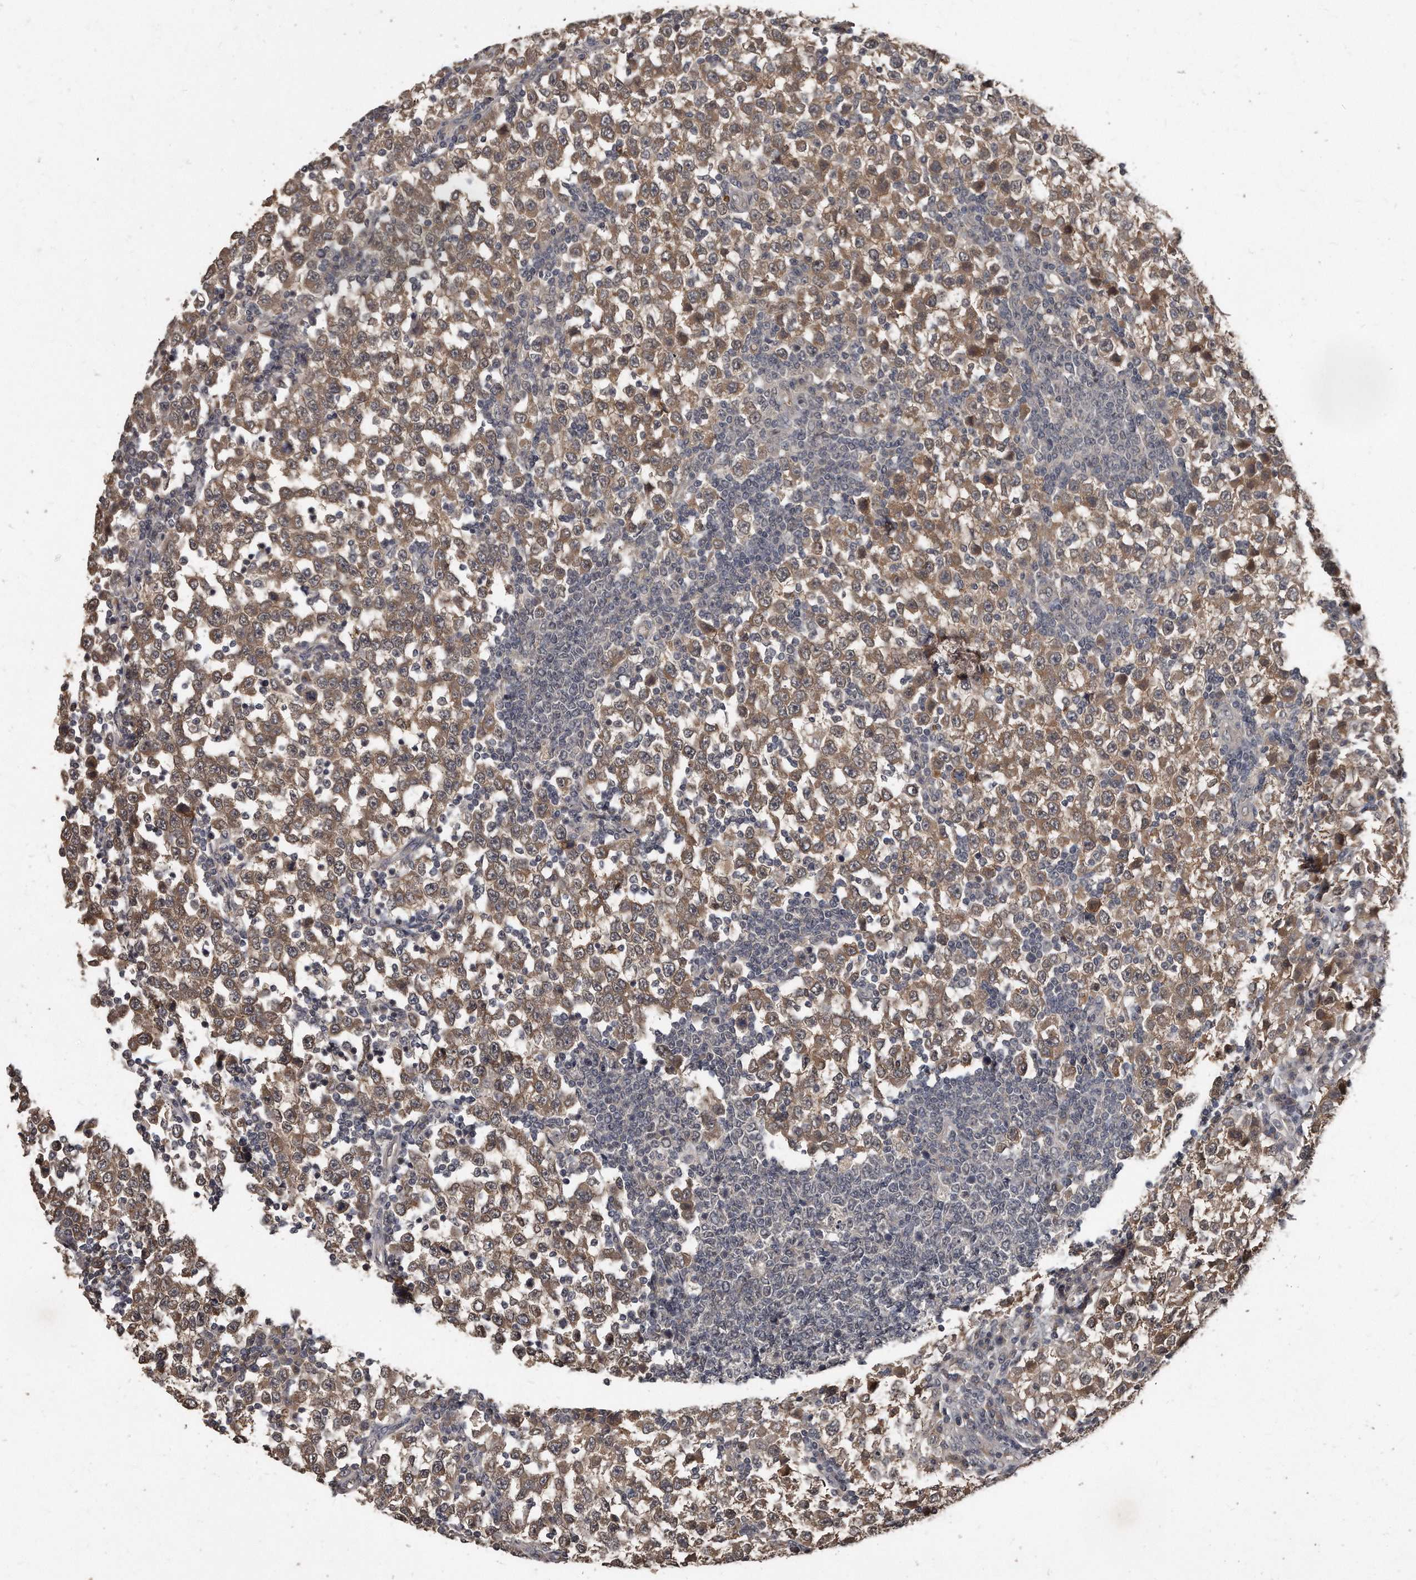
{"staining": {"intensity": "moderate", "quantity": "25%-75%", "location": "cytoplasmic/membranous"}, "tissue": "testis cancer", "cell_type": "Tumor cells", "image_type": "cancer", "snomed": [{"axis": "morphology", "description": "Seminoma, NOS"}, {"axis": "topography", "description": "Testis"}], "caption": "Protein positivity by immunohistochemistry (IHC) exhibits moderate cytoplasmic/membranous staining in about 25%-75% of tumor cells in testis seminoma.", "gene": "GRB10", "patient": {"sex": "male", "age": 65}}